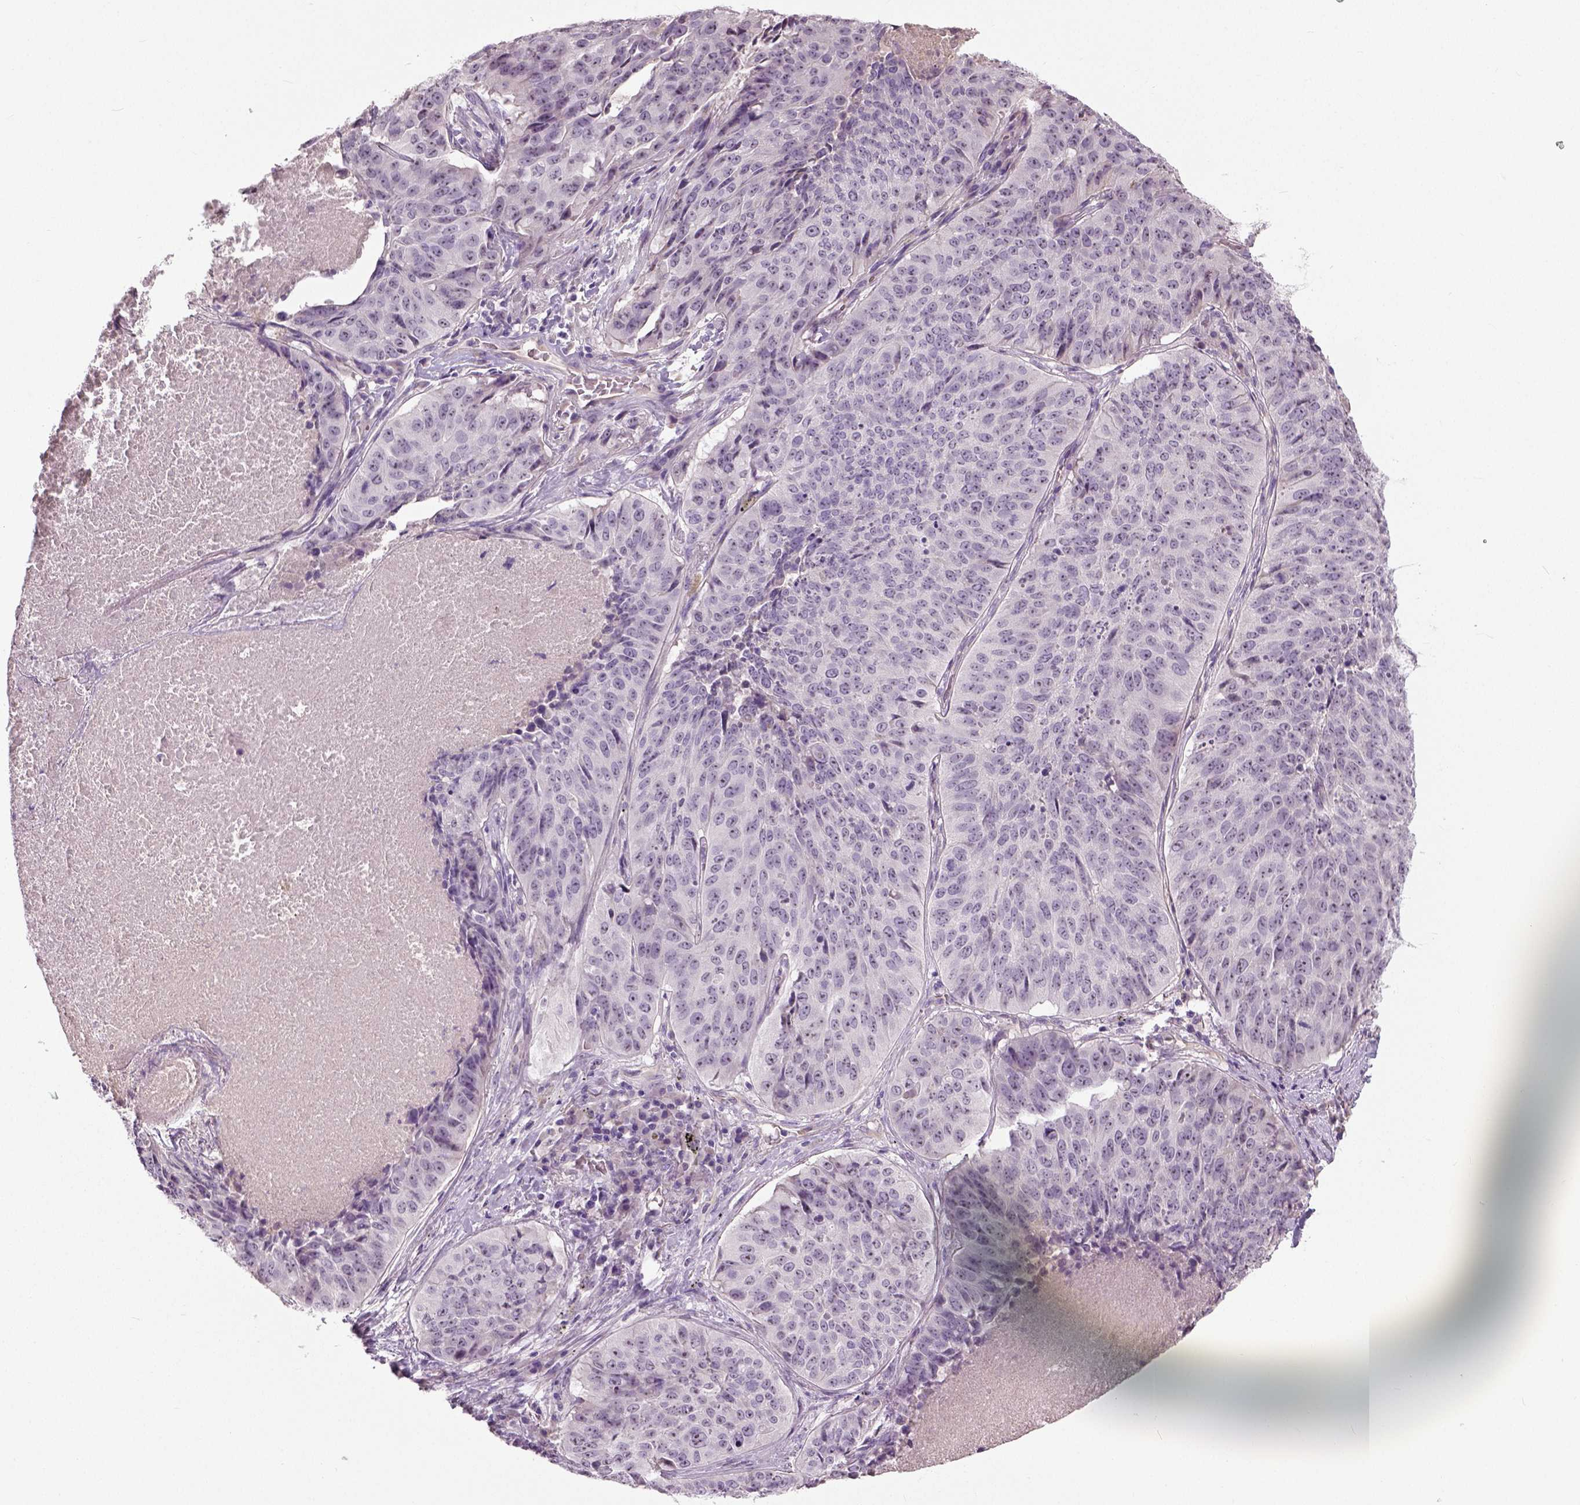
{"staining": {"intensity": "negative", "quantity": "none", "location": "none"}, "tissue": "lung cancer", "cell_type": "Tumor cells", "image_type": "cancer", "snomed": [{"axis": "morphology", "description": "Normal tissue, NOS"}, {"axis": "morphology", "description": "Squamous cell carcinoma, NOS"}, {"axis": "topography", "description": "Bronchus"}, {"axis": "topography", "description": "Lung"}], "caption": "Lung cancer (squamous cell carcinoma) was stained to show a protein in brown. There is no significant staining in tumor cells. Nuclei are stained in blue.", "gene": "NECAB1", "patient": {"sex": "male", "age": 64}}